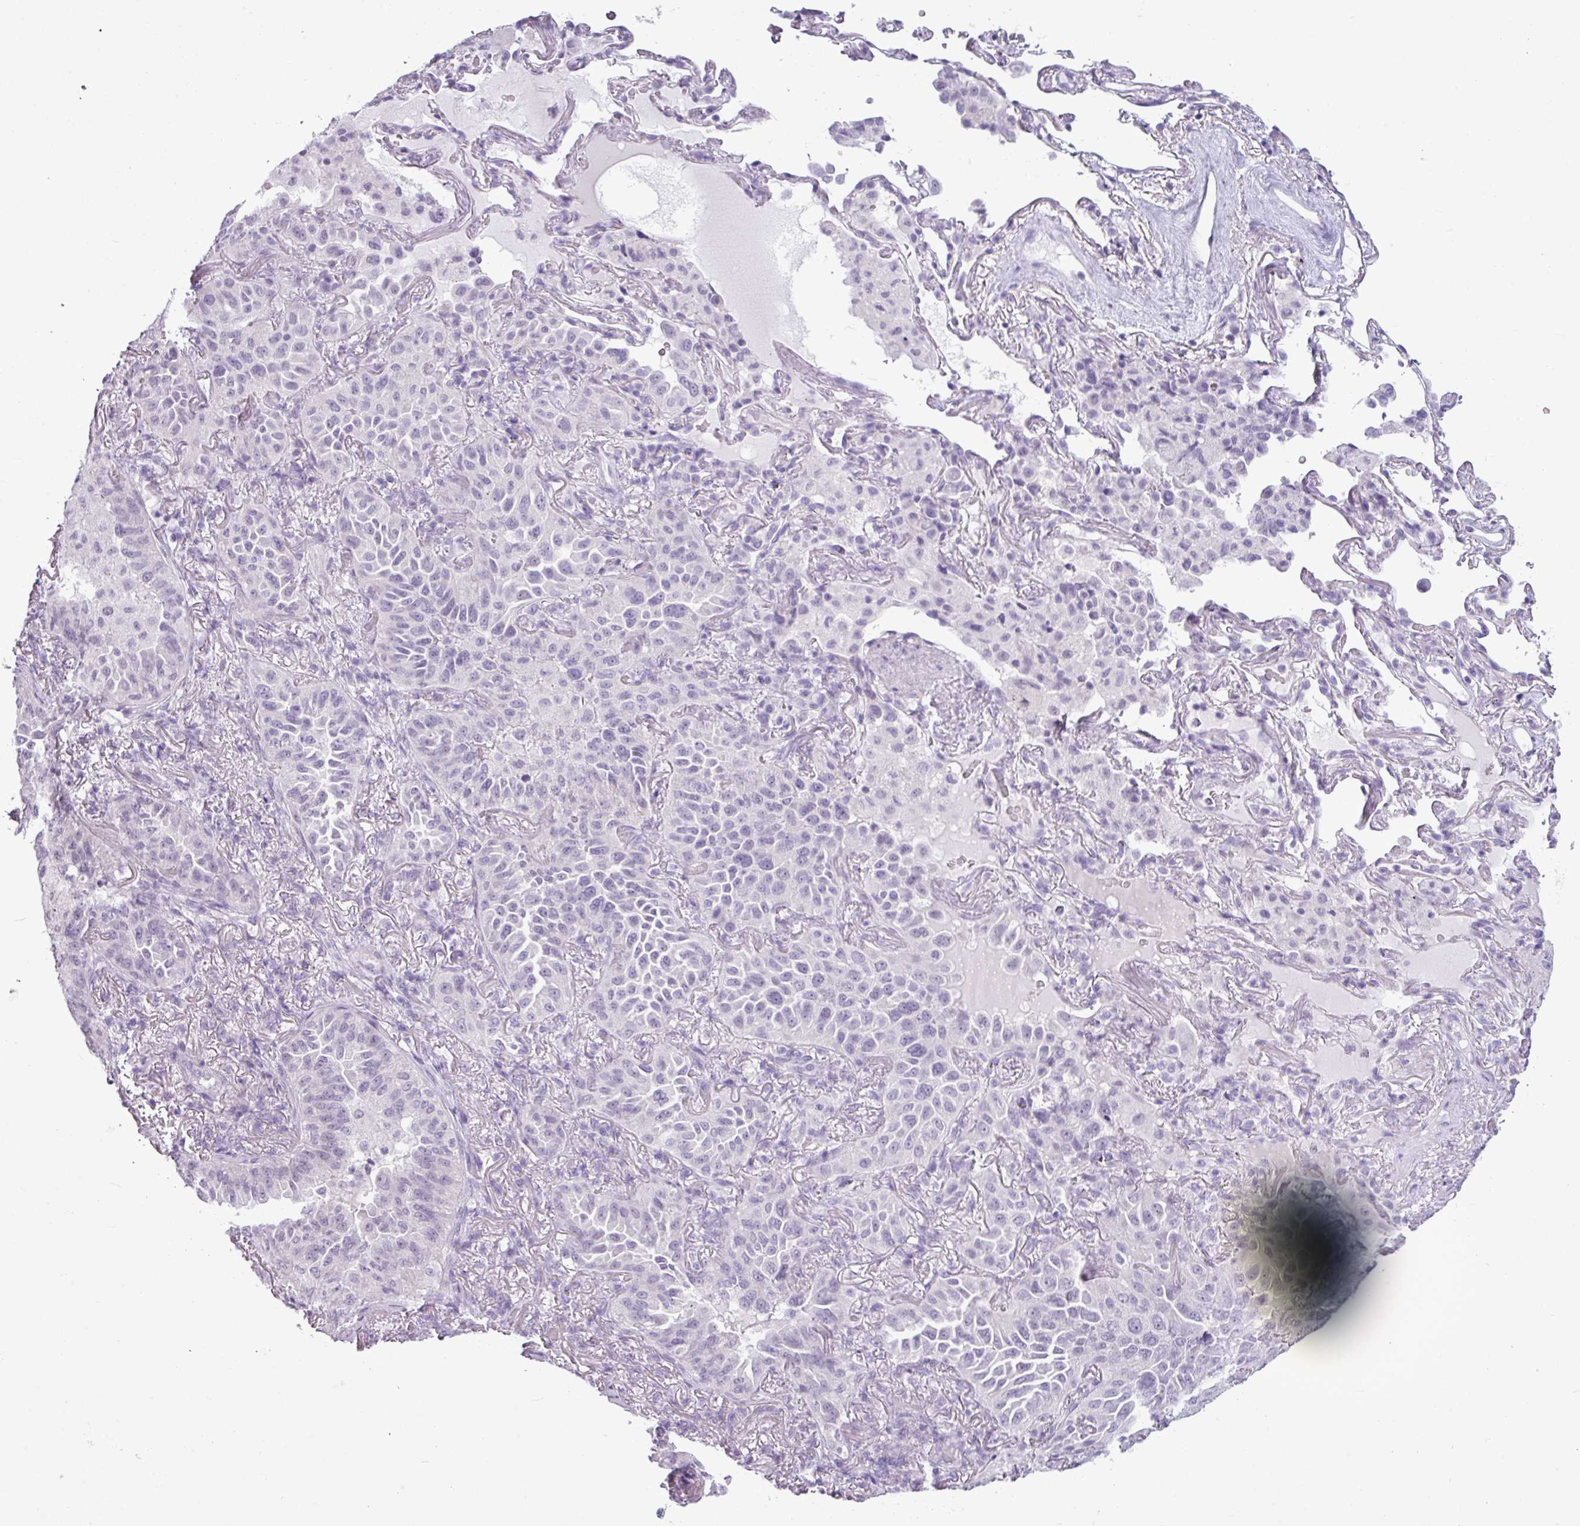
{"staining": {"intensity": "negative", "quantity": "none", "location": "none"}, "tissue": "lung cancer", "cell_type": "Tumor cells", "image_type": "cancer", "snomed": [{"axis": "morphology", "description": "Adenocarcinoma, NOS"}, {"axis": "topography", "description": "Lung"}], "caption": "Tumor cells are negative for brown protein staining in adenocarcinoma (lung).", "gene": "AMY2A", "patient": {"sex": "female", "age": 69}}